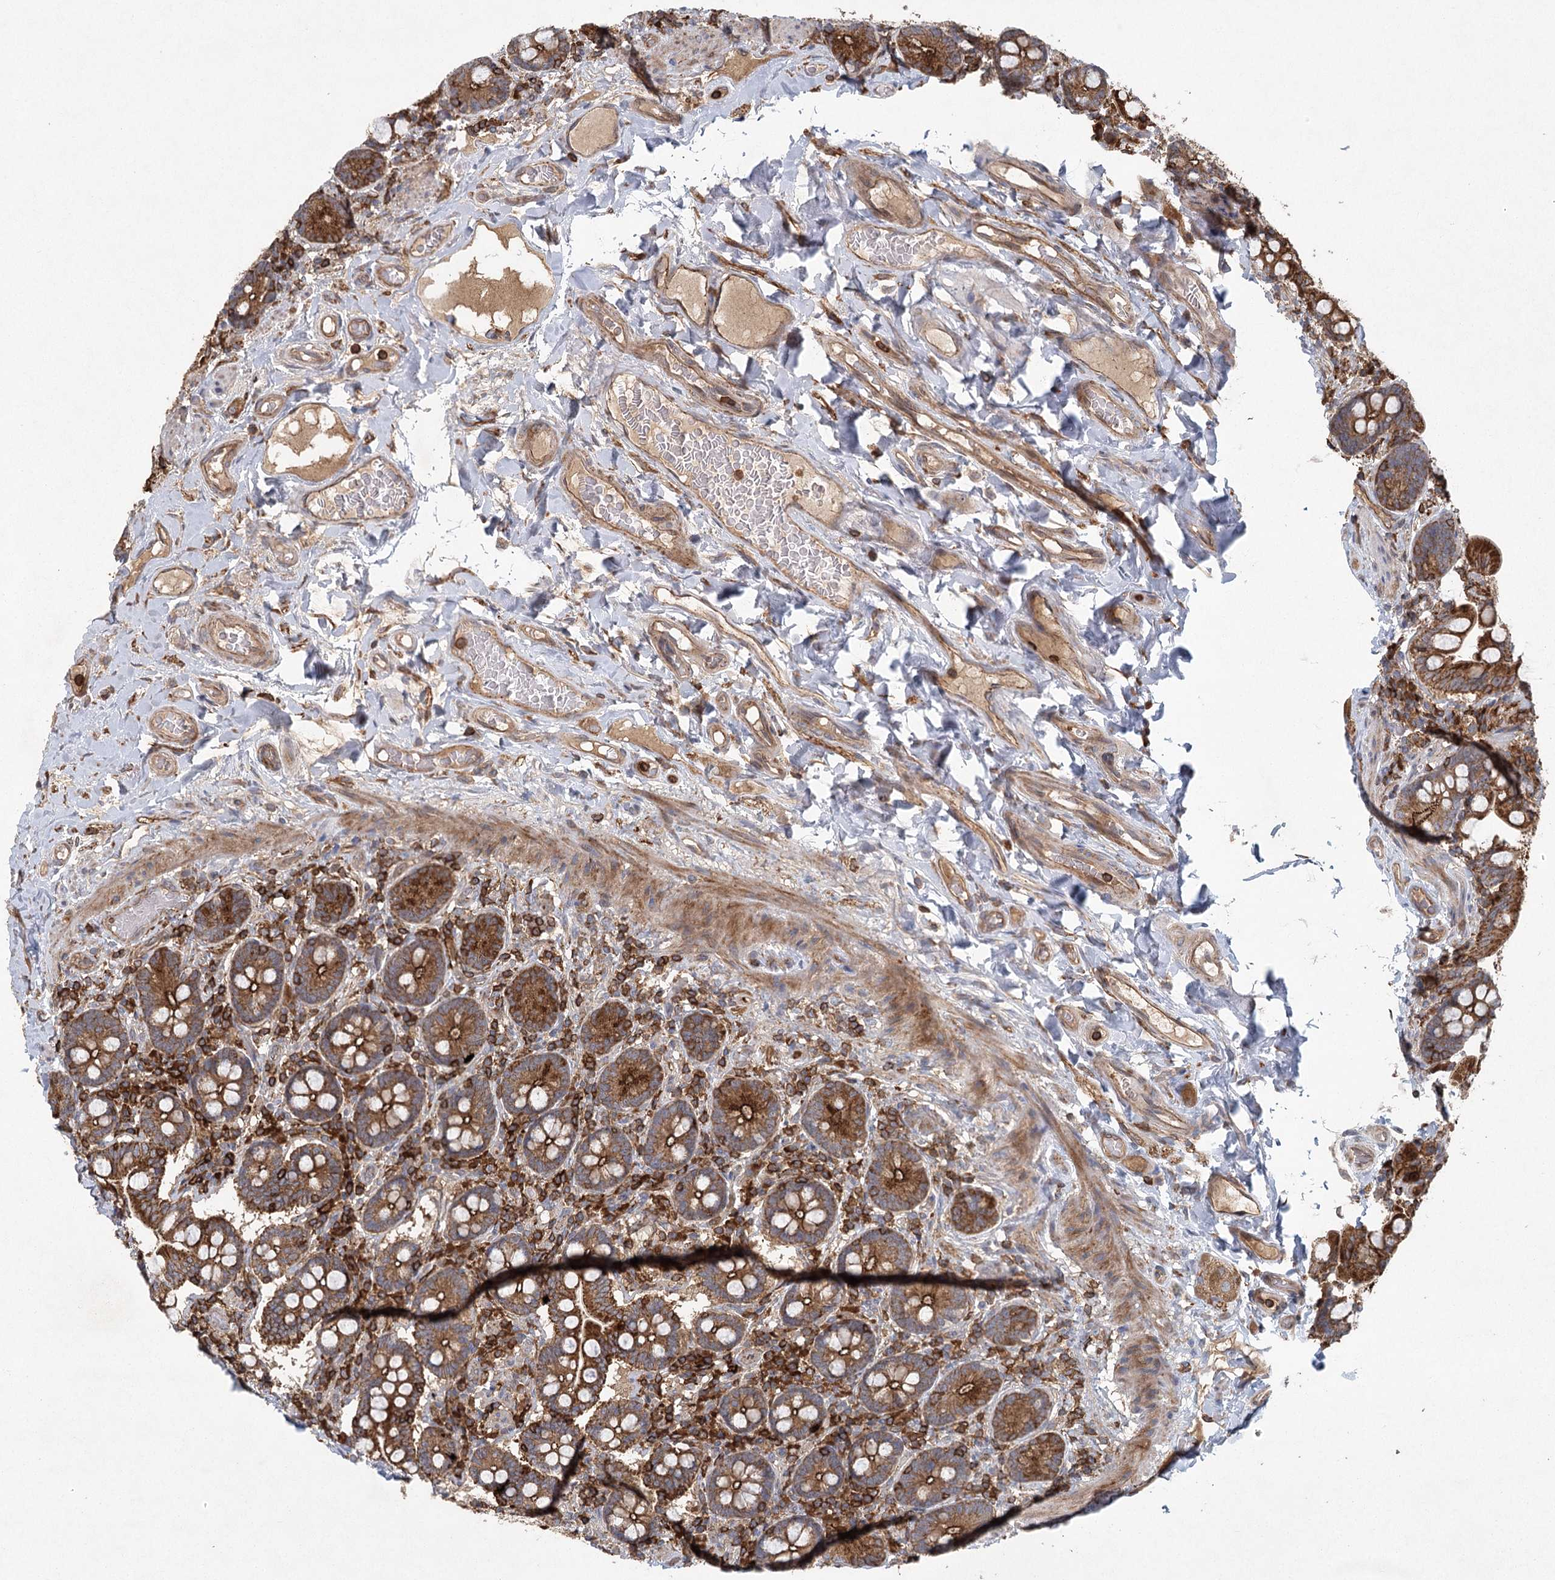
{"staining": {"intensity": "strong", "quantity": ">75%", "location": "cytoplasmic/membranous"}, "tissue": "small intestine", "cell_type": "Glandular cells", "image_type": "normal", "snomed": [{"axis": "morphology", "description": "Normal tissue, NOS"}, {"axis": "topography", "description": "Small intestine"}], "caption": "This histopathology image displays IHC staining of normal human small intestine, with high strong cytoplasmic/membranous staining in approximately >75% of glandular cells.", "gene": "PLEKHA7", "patient": {"sex": "female", "age": 64}}